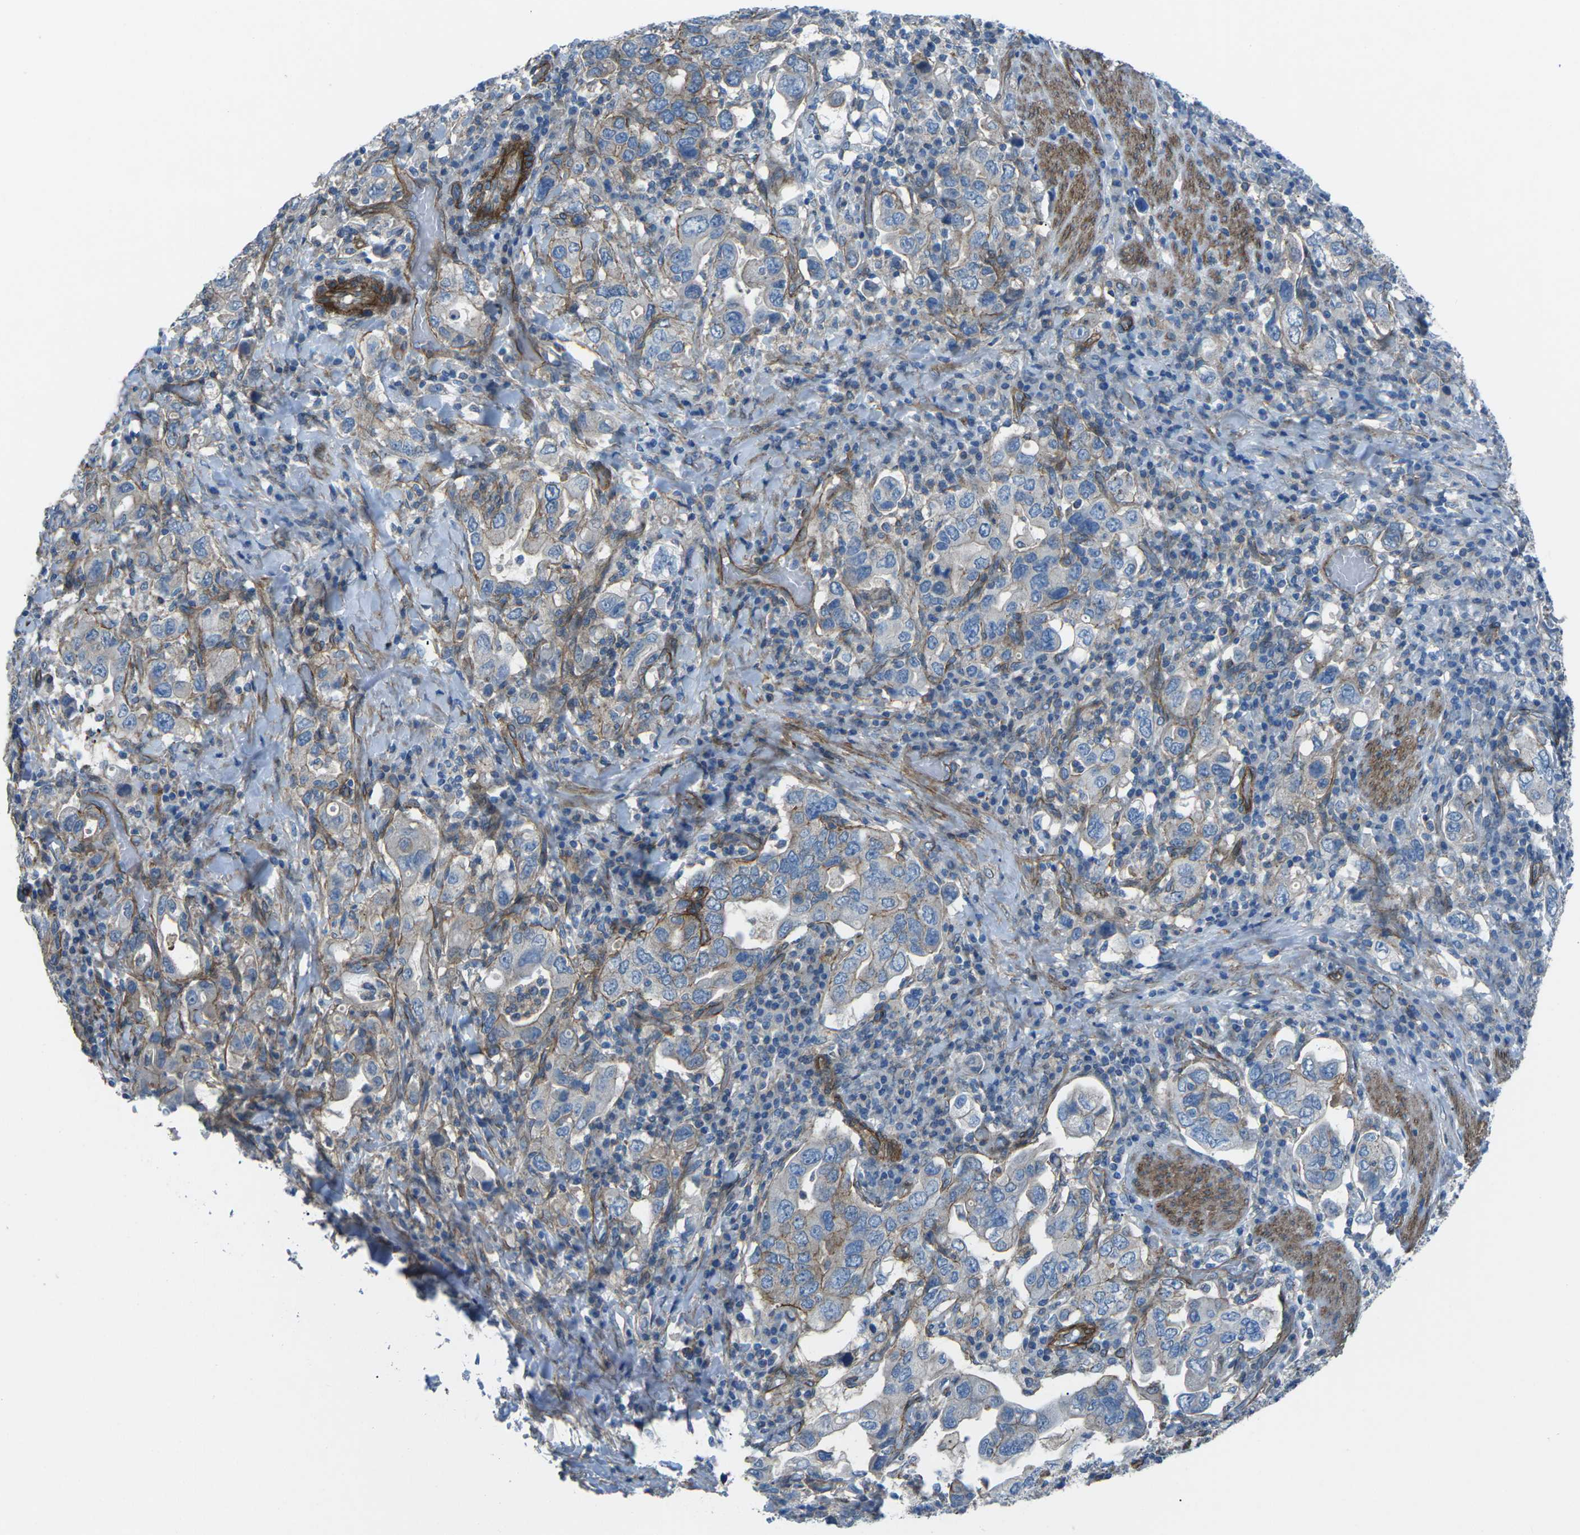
{"staining": {"intensity": "negative", "quantity": "none", "location": "none"}, "tissue": "stomach cancer", "cell_type": "Tumor cells", "image_type": "cancer", "snomed": [{"axis": "morphology", "description": "Adenocarcinoma, NOS"}, {"axis": "topography", "description": "Stomach, upper"}], "caption": "IHC histopathology image of neoplastic tissue: stomach cancer (adenocarcinoma) stained with DAB shows no significant protein expression in tumor cells.", "gene": "UTRN", "patient": {"sex": "male", "age": 62}}